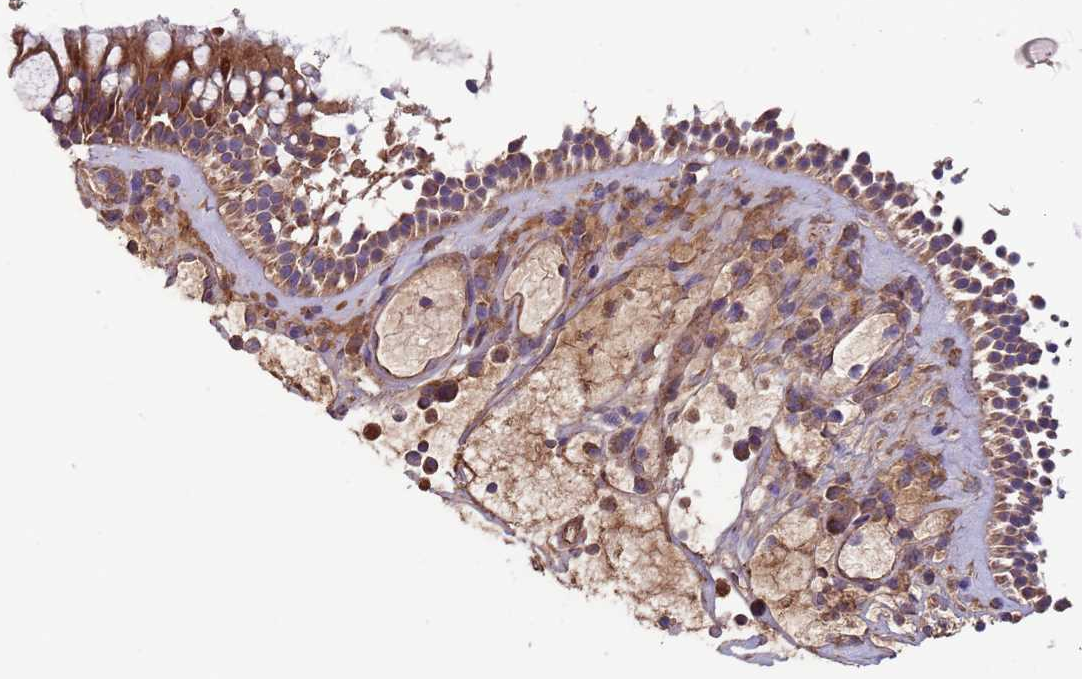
{"staining": {"intensity": "moderate", "quantity": ">75%", "location": "cytoplasmic/membranous"}, "tissue": "nasopharynx", "cell_type": "Respiratory epithelial cells", "image_type": "normal", "snomed": [{"axis": "morphology", "description": "Normal tissue, NOS"}, {"axis": "morphology", "description": "Inflammation, NOS"}, {"axis": "morphology", "description": "Malignant melanoma, Metastatic site"}, {"axis": "topography", "description": "Nasopharynx"}], "caption": "Immunohistochemistry (DAB) staining of normal human nasopharynx shows moderate cytoplasmic/membranous protein staining in about >75% of respiratory epithelial cells. (Brightfield microscopy of DAB IHC at high magnification).", "gene": "EEF1AKMT1", "patient": {"sex": "male", "age": 70}}